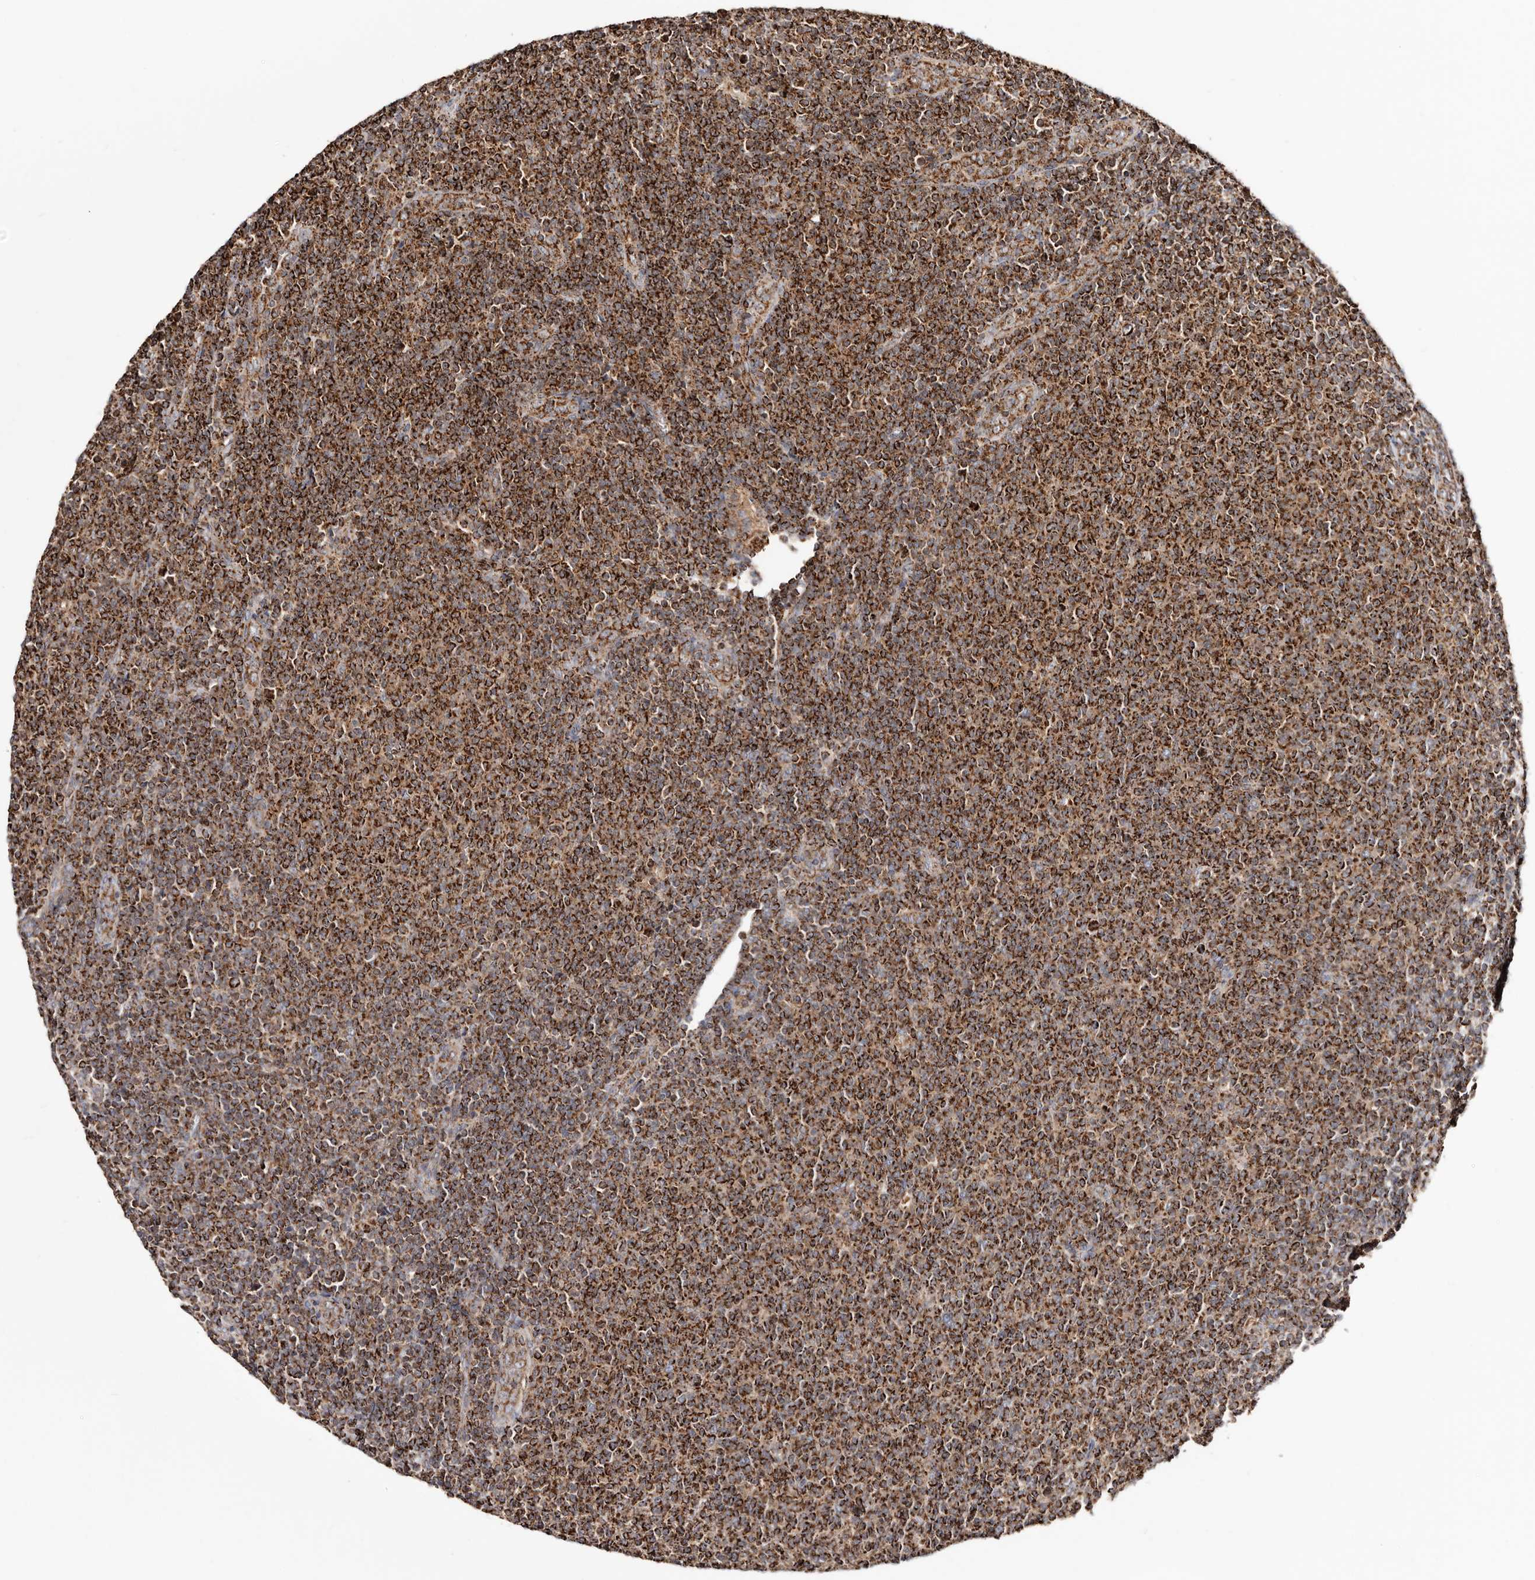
{"staining": {"intensity": "strong", "quantity": ">75%", "location": "cytoplasmic/membranous"}, "tissue": "lymphoma", "cell_type": "Tumor cells", "image_type": "cancer", "snomed": [{"axis": "morphology", "description": "Malignant lymphoma, non-Hodgkin's type, Low grade"}, {"axis": "topography", "description": "Lymph node"}], "caption": "Immunohistochemistry of human lymphoma exhibits high levels of strong cytoplasmic/membranous staining in about >75% of tumor cells. Immunohistochemistry stains the protein in brown and the nuclei are stained blue.", "gene": "PRKACB", "patient": {"sex": "male", "age": 66}}